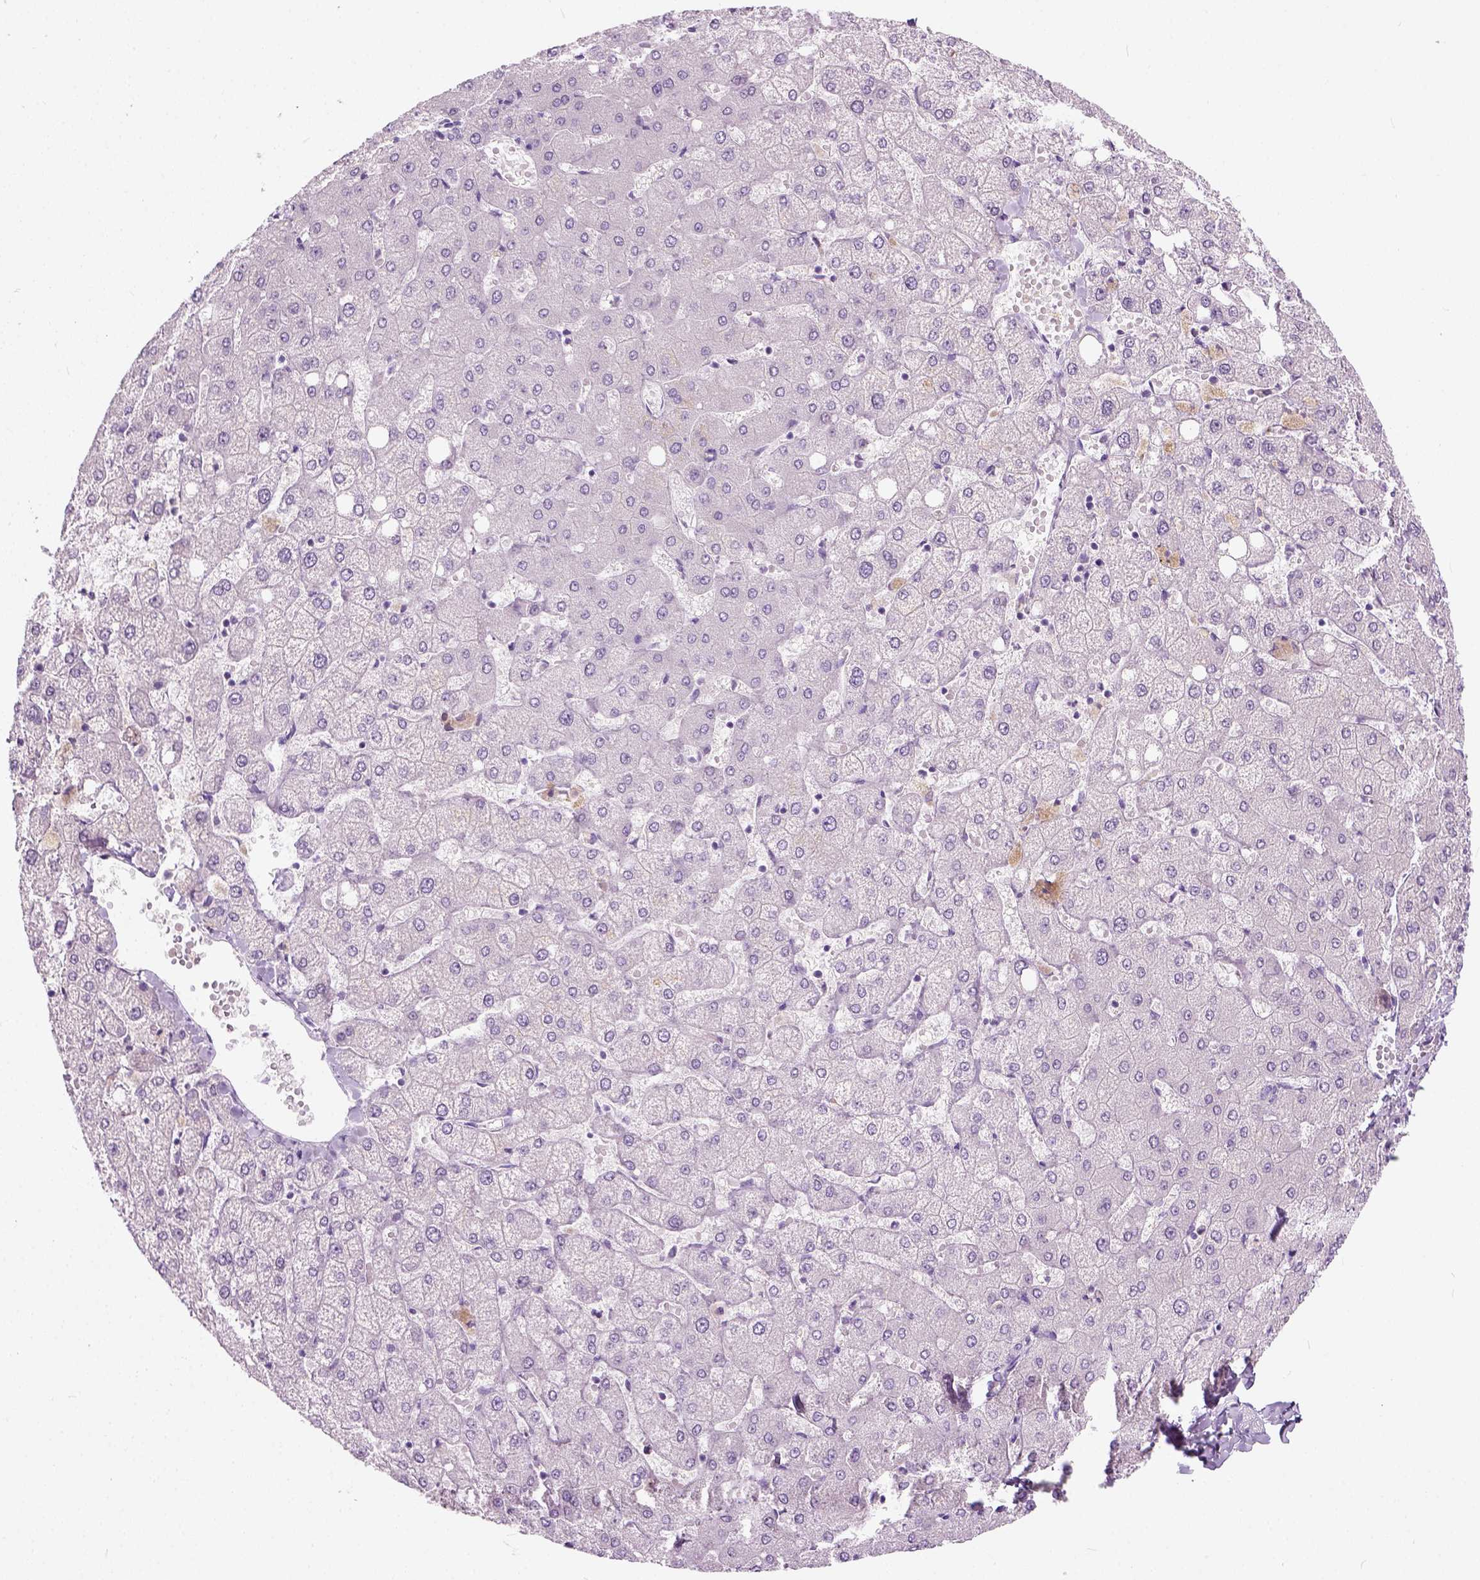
{"staining": {"intensity": "negative", "quantity": "none", "location": "none"}, "tissue": "liver", "cell_type": "Cholangiocytes", "image_type": "normal", "snomed": [{"axis": "morphology", "description": "Normal tissue, NOS"}, {"axis": "topography", "description": "Liver"}], "caption": "Immunohistochemical staining of benign human liver shows no significant positivity in cholangiocytes.", "gene": "TRIM72", "patient": {"sex": "female", "age": 54}}